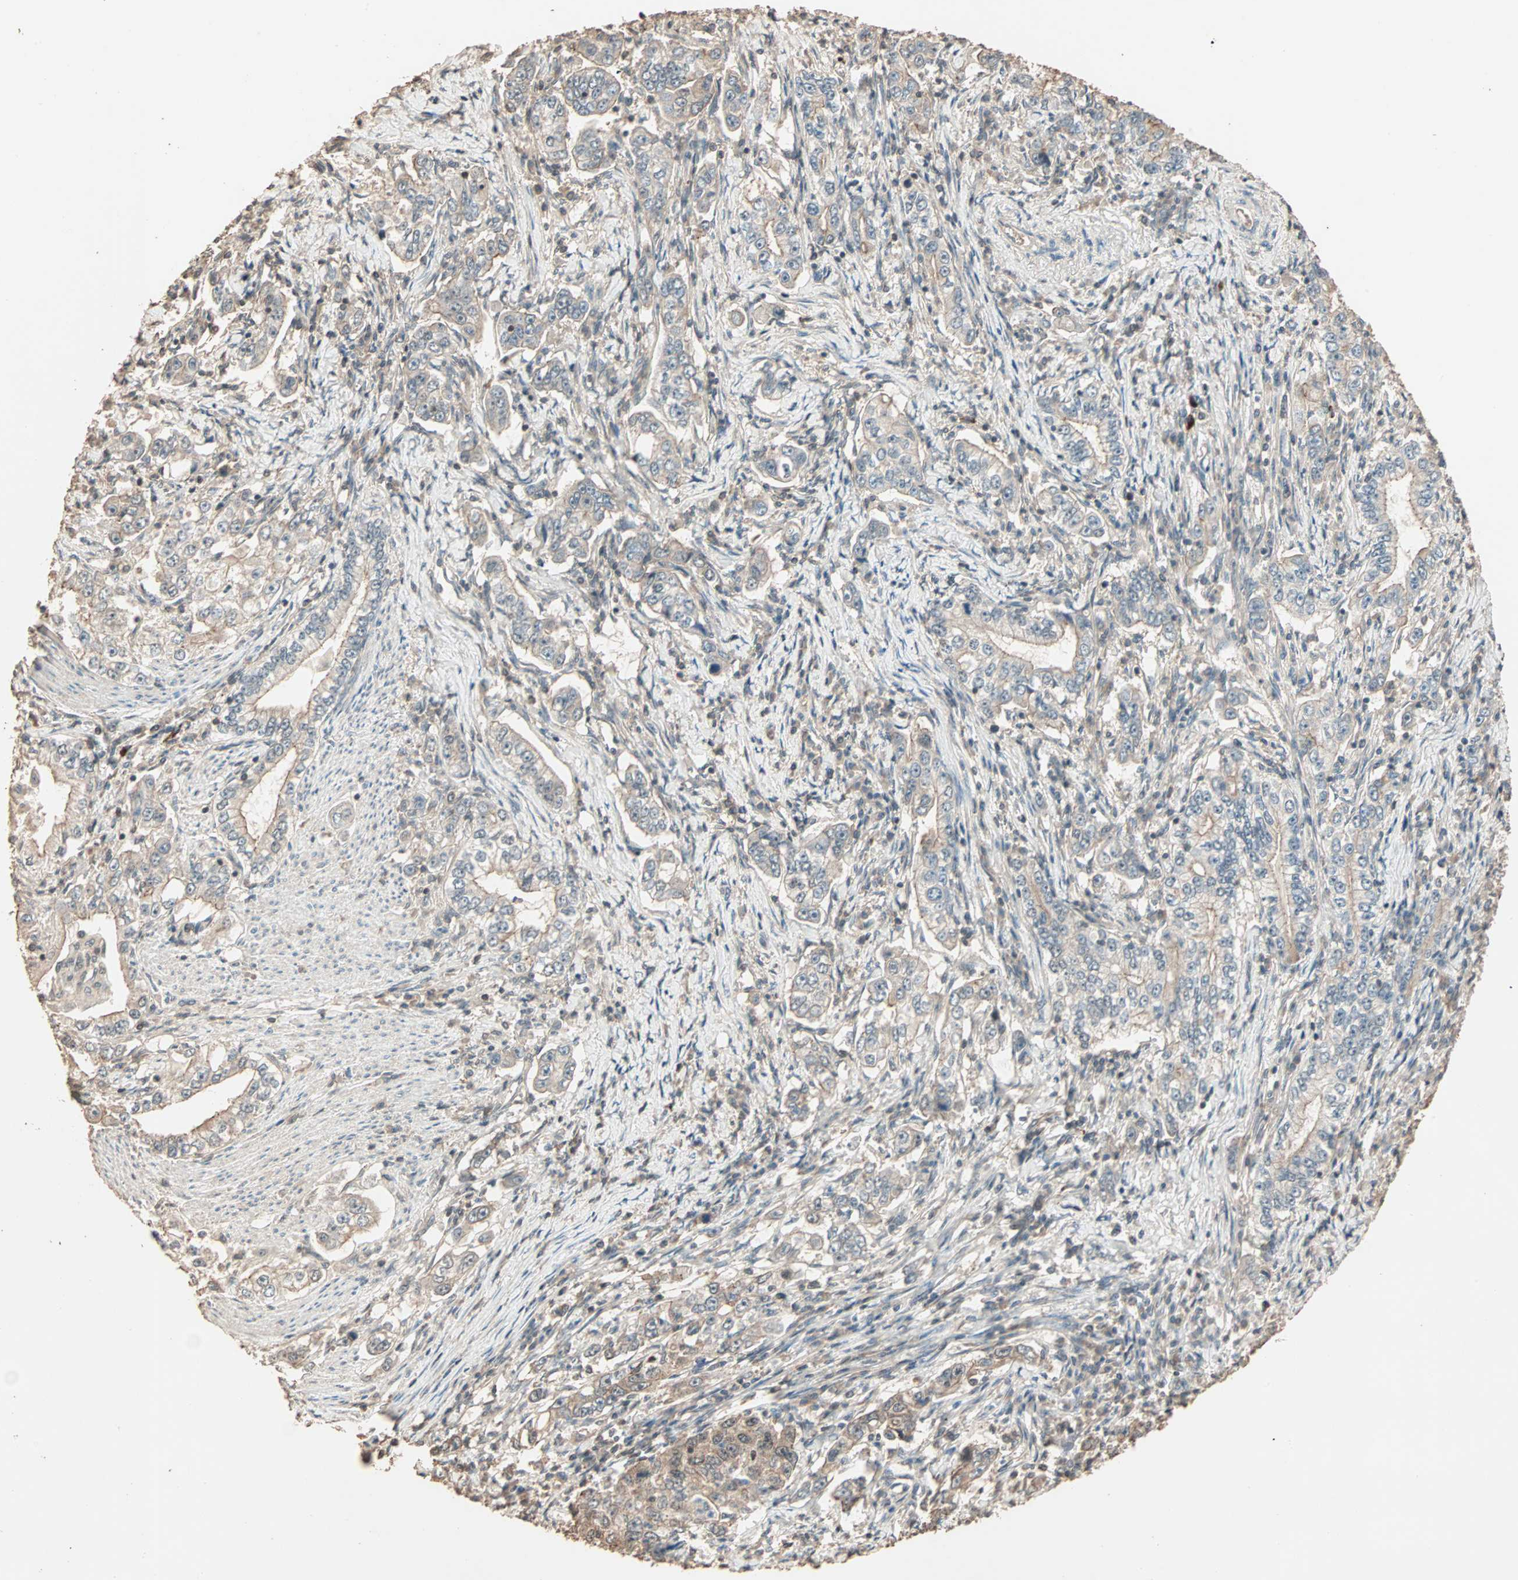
{"staining": {"intensity": "moderate", "quantity": ">75%", "location": "cytoplasmic/membranous,nuclear"}, "tissue": "stomach cancer", "cell_type": "Tumor cells", "image_type": "cancer", "snomed": [{"axis": "morphology", "description": "Adenocarcinoma, NOS"}, {"axis": "topography", "description": "Stomach, lower"}], "caption": "Protein staining of adenocarcinoma (stomach) tissue reveals moderate cytoplasmic/membranous and nuclear staining in approximately >75% of tumor cells. (IHC, brightfield microscopy, high magnification).", "gene": "ZBTB33", "patient": {"sex": "female", "age": 72}}